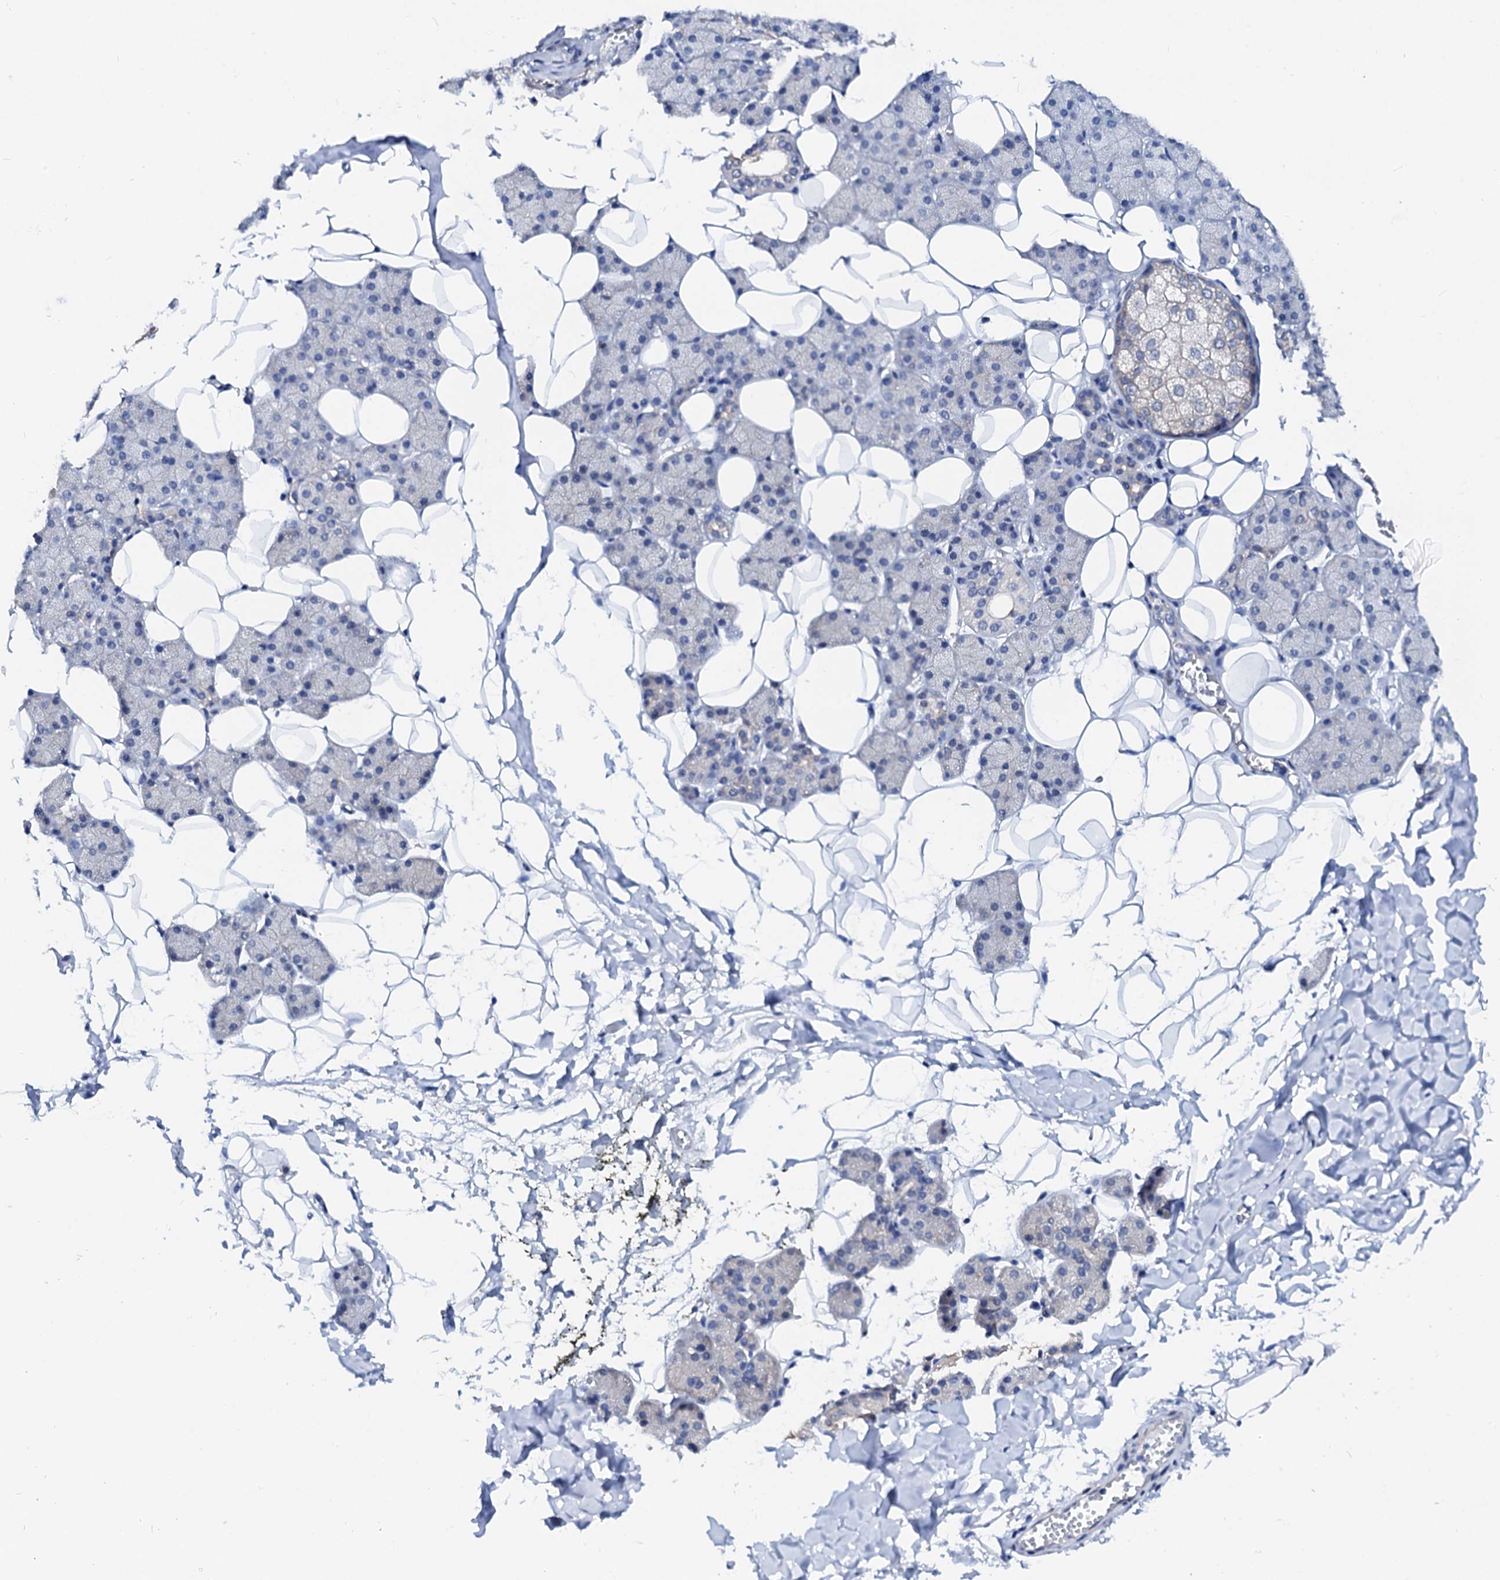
{"staining": {"intensity": "negative", "quantity": "none", "location": "none"}, "tissue": "salivary gland", "cell_type": "Glandular cells", "image_type": "normal", "snomed": [{"axis": "morphology", "description": "Normal tissue, NOS"}, {"axis": "topography", "description": "Salivary gland"}], "caption": "Human salivary gland stained for a protein using immunohistochemistry exhibits no expression in glandular cells.", "gene": "CSN2", "patient": {"sex": "female", "age": 33}}